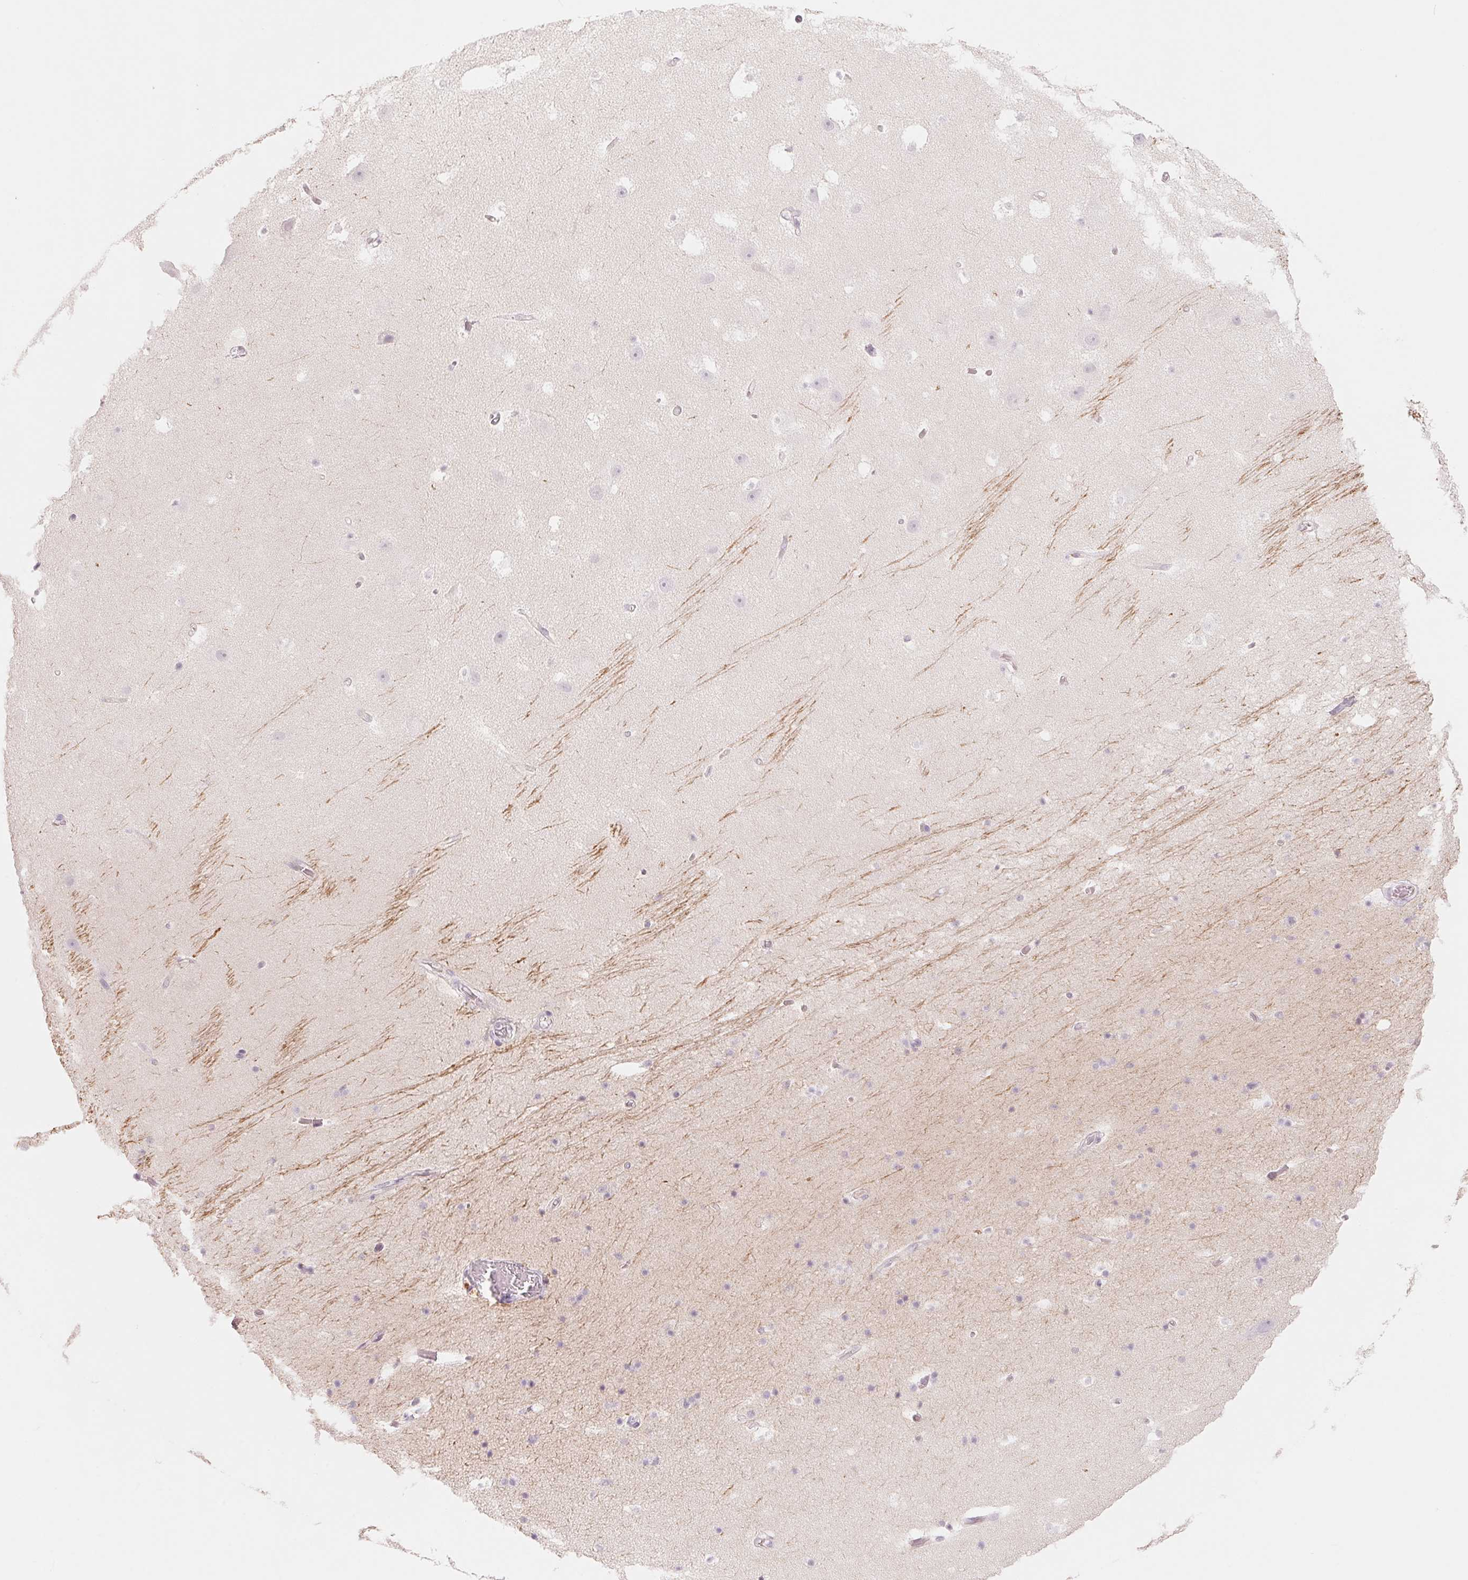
{"staining": {"intensity": "negative", "quantity": "none", "location": "none"}, "tissue": "hippocampus", "cell_type": "Glial cells", "image_type": "normal", "snomed": [{"axis": "morphology", "description": "Normal tissue, NOS"}, {"axis": "topography", "description": "Hippocampus"}], "caption": "Immunohistochemistry of benign human hippocampus reveals no expression in glial cells.", "gene": "SLC17A4", "patient": {"sex": "male", "age": 26}}